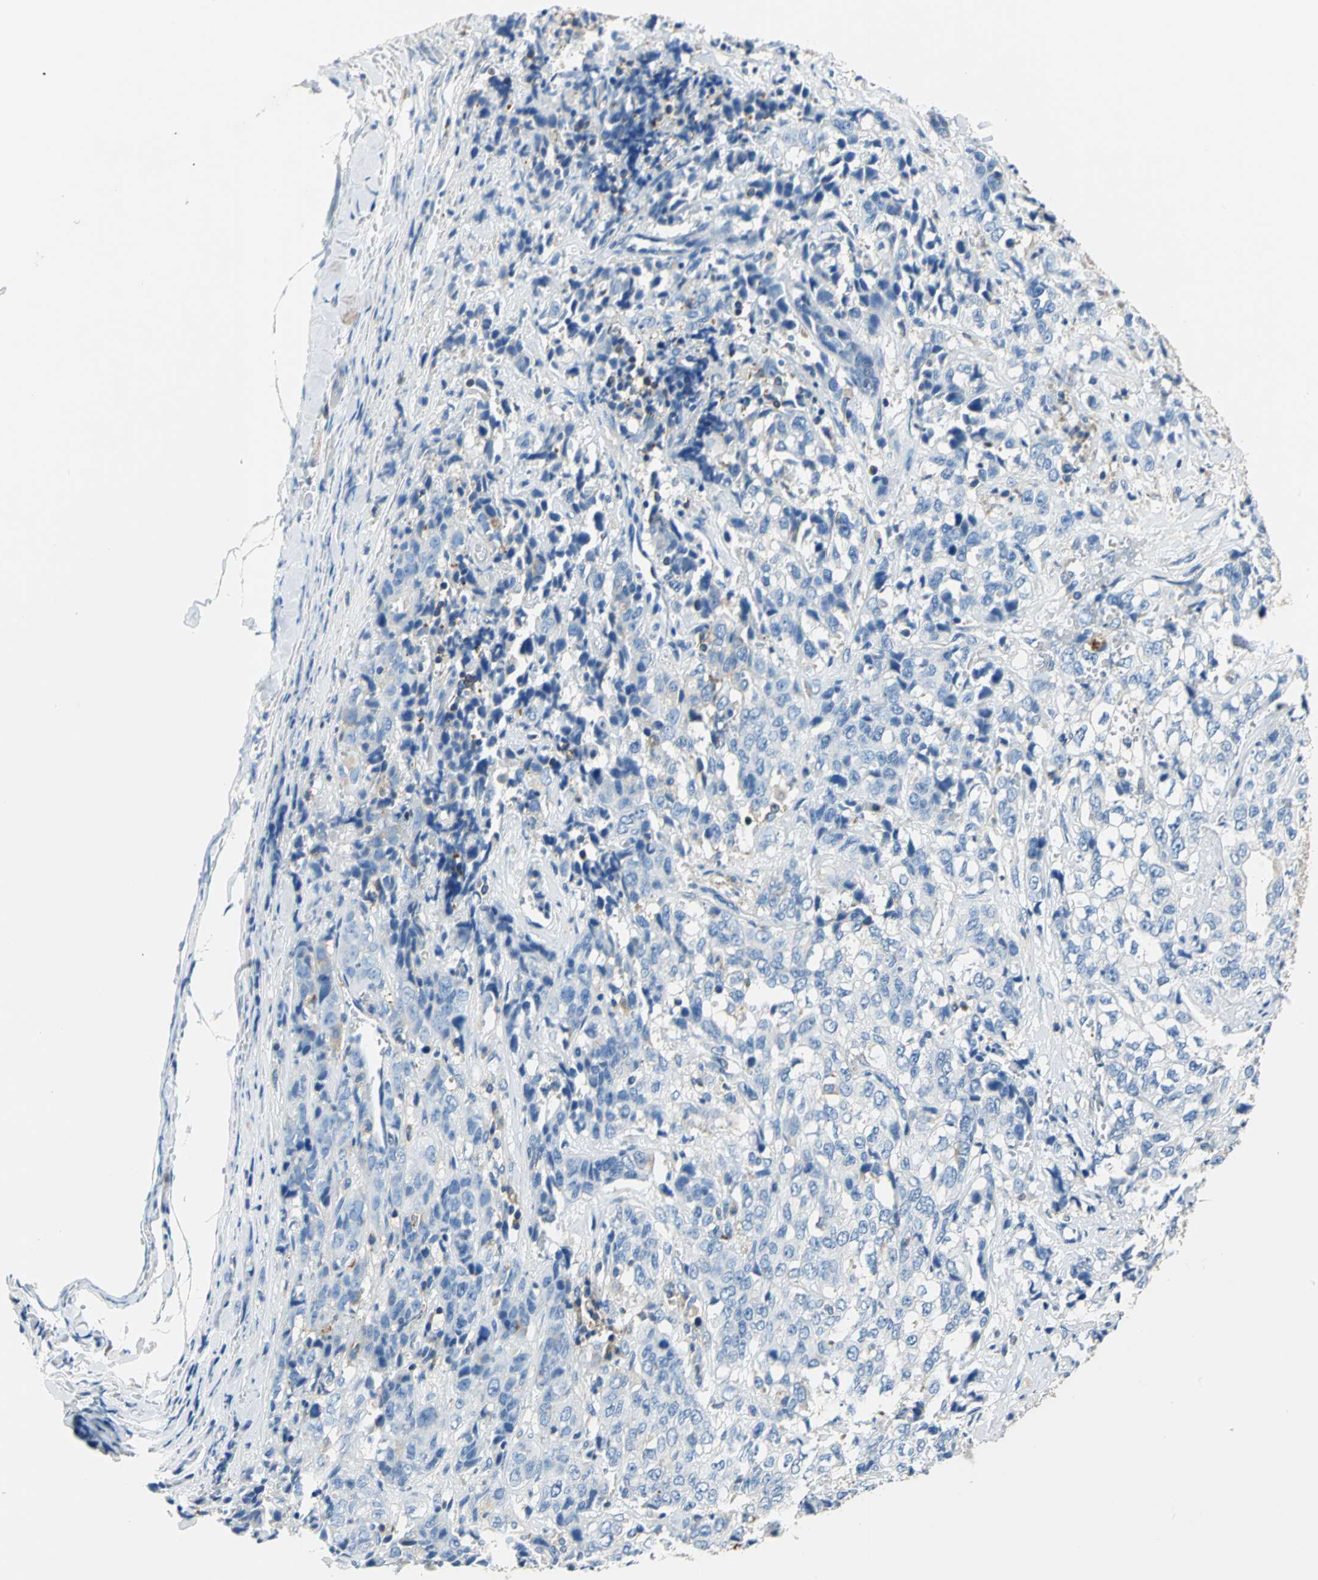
{"staining": {"intensity": "negative", "quantity": "none", "location": "none"}, "tissue": "stomach cancer", "cell_type": "Tumor cells", "image_type": "cancer", "snomed": [{"axis": "morphology", "description": "Adenocarcinoma, NOS"}, {"axis": "topography", "description": "Stomach"}], "caption": "High magnification brightfield microscopy of stomach cancer (adenocarcinoma) stained with DAB (brown) and counterstained with hematoxylin (blue): tumor cells show no significant positivity. (Stains: DAB (3,3'-diaminobenzidine) immunohistochemistry with hematoxylin counter stain, Microscopy: brightfield microscopy at high magnification).", "gene": "SEPTIN6", "patient": {"sex": "male", "age": 48}}